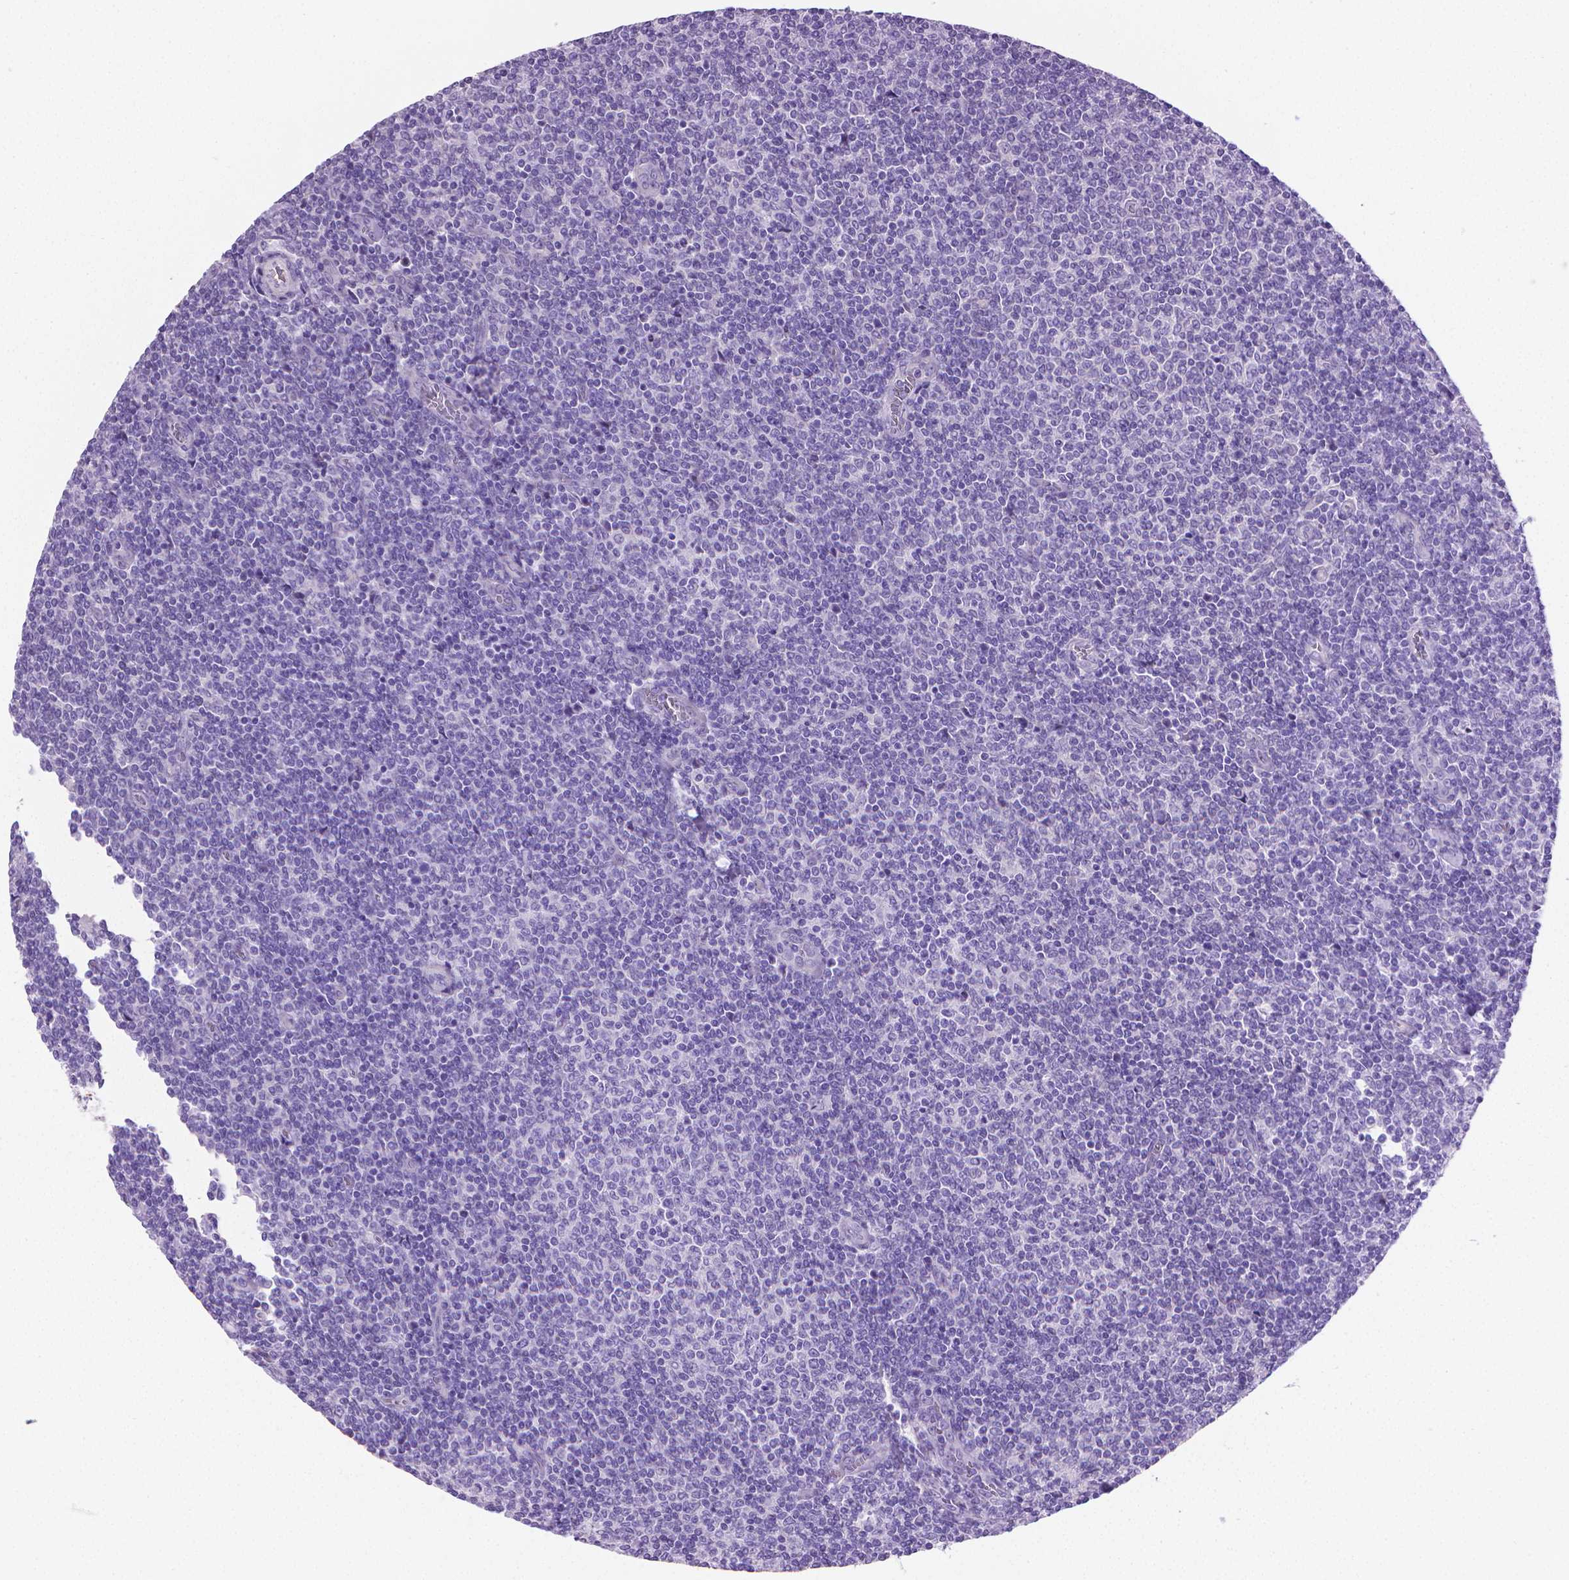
{"staining": {"intensity": "negative", "quantity": "none", "location": "none"}, "tissue": "lymphoma", "cell_type": "Tumor cells", "image_type": "cancer", "snomed": [{"axis": "morphology", "description": "Malignant lymphoma, non-Hodgkin's type, Low grade"}, {"axis": "topography", "description": "Lymph node"}], "caption": "Lymphoma stained for a protein using immunohistochemistry demonstrates no expression tumor cells.", "gene": "PNMA2", "patient": {"sex": "male", "age": 52}}